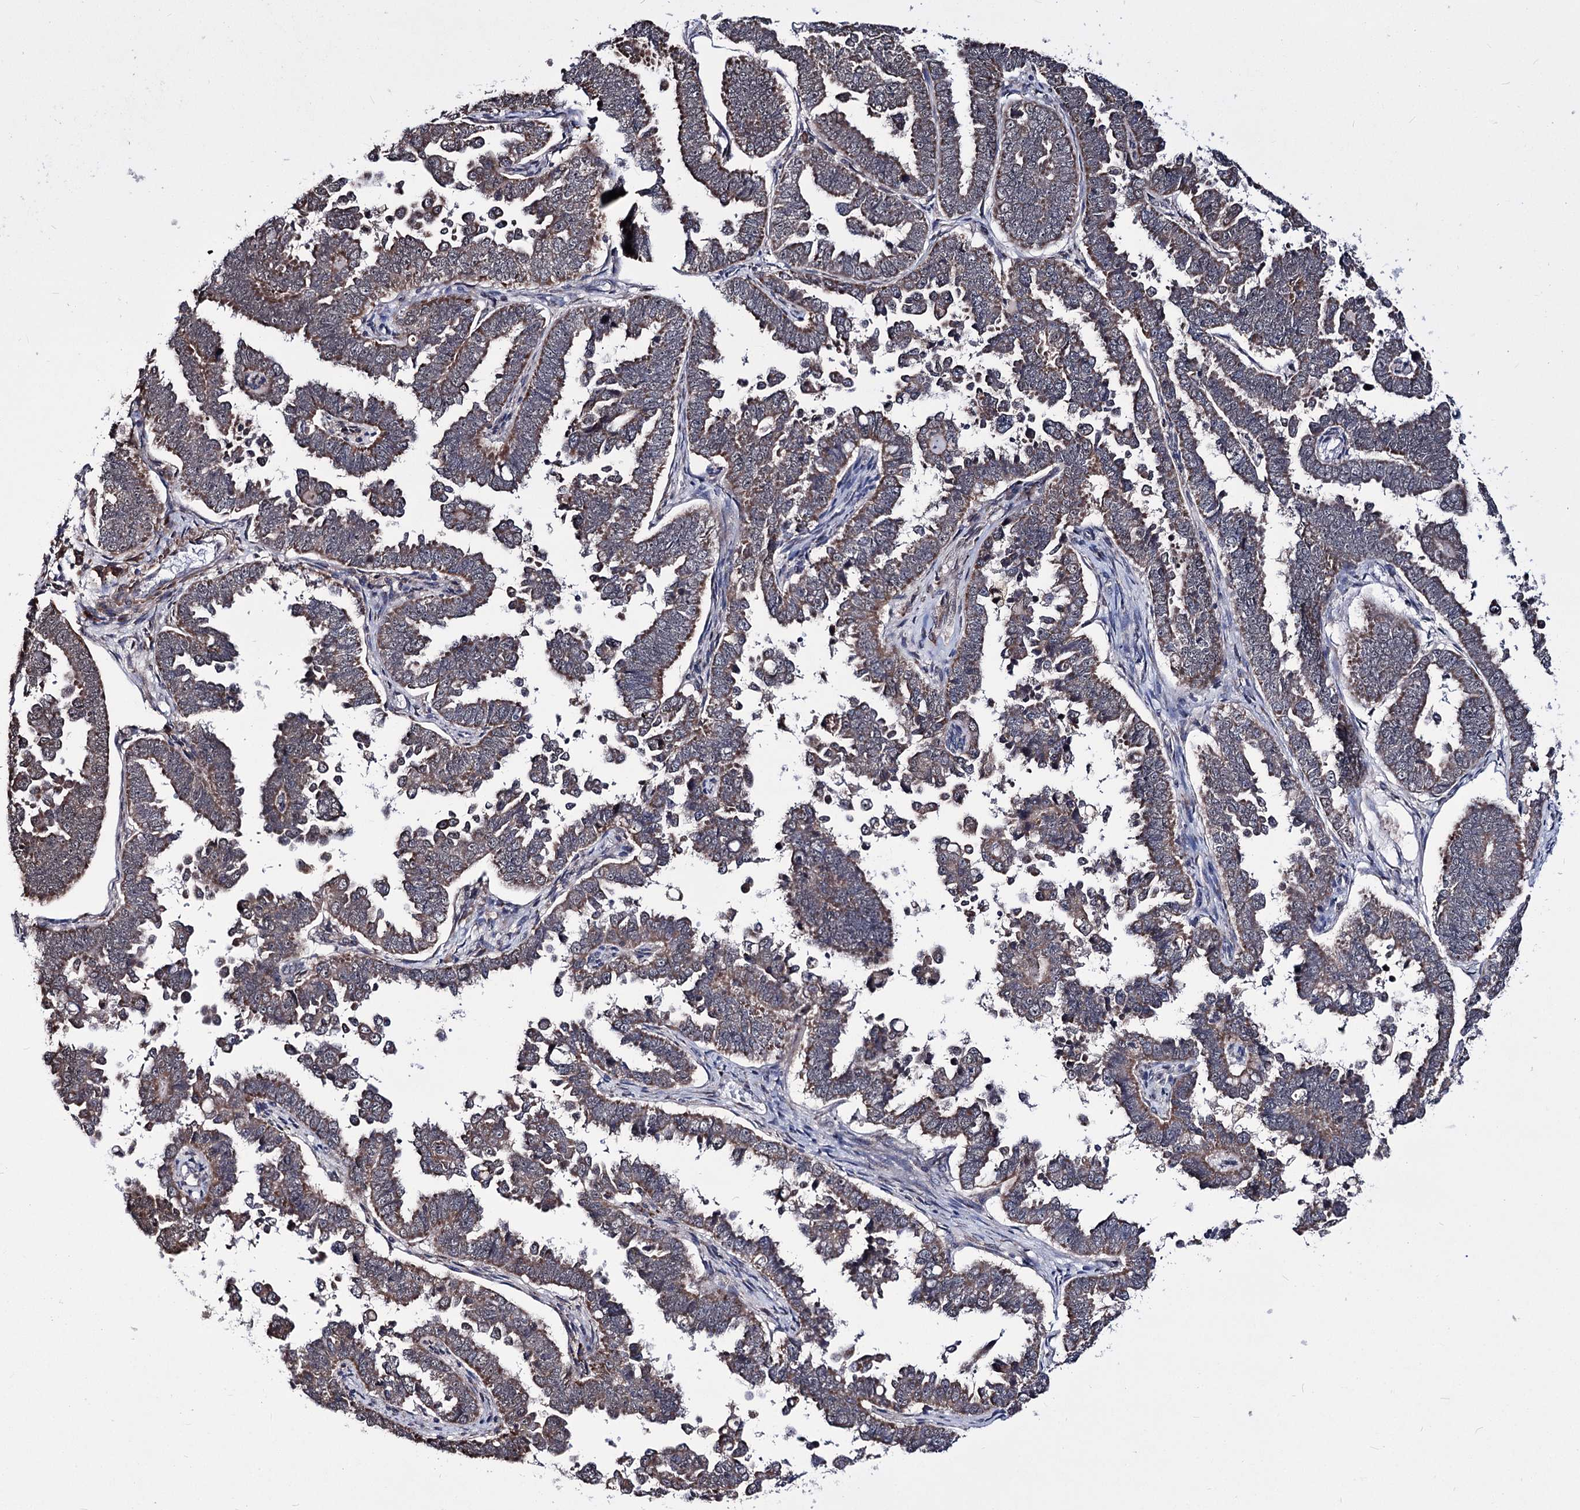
{"staining": {"intensity": "moderate", "quantity": "25%-75%", "location": "cytoplasmic/membranous"}, "tissue": "endometrial cancer", "cell_type": "Tumor cells", "image_type": "cancer", "snomed": [{"axis": "morphology", "description": "Adenocarcinoma, NOS"}, {"axis": "topography", "description": "Endometrium"}], "caption": "Tumor cells display medium levels of moderate cytoplasmic/membranous positivity in about 25%-75% of cells in human endometrial cancer (adenocarcinoma).", "gene": "PPRC1", "patient": {"sex": "female", "age": 75}}